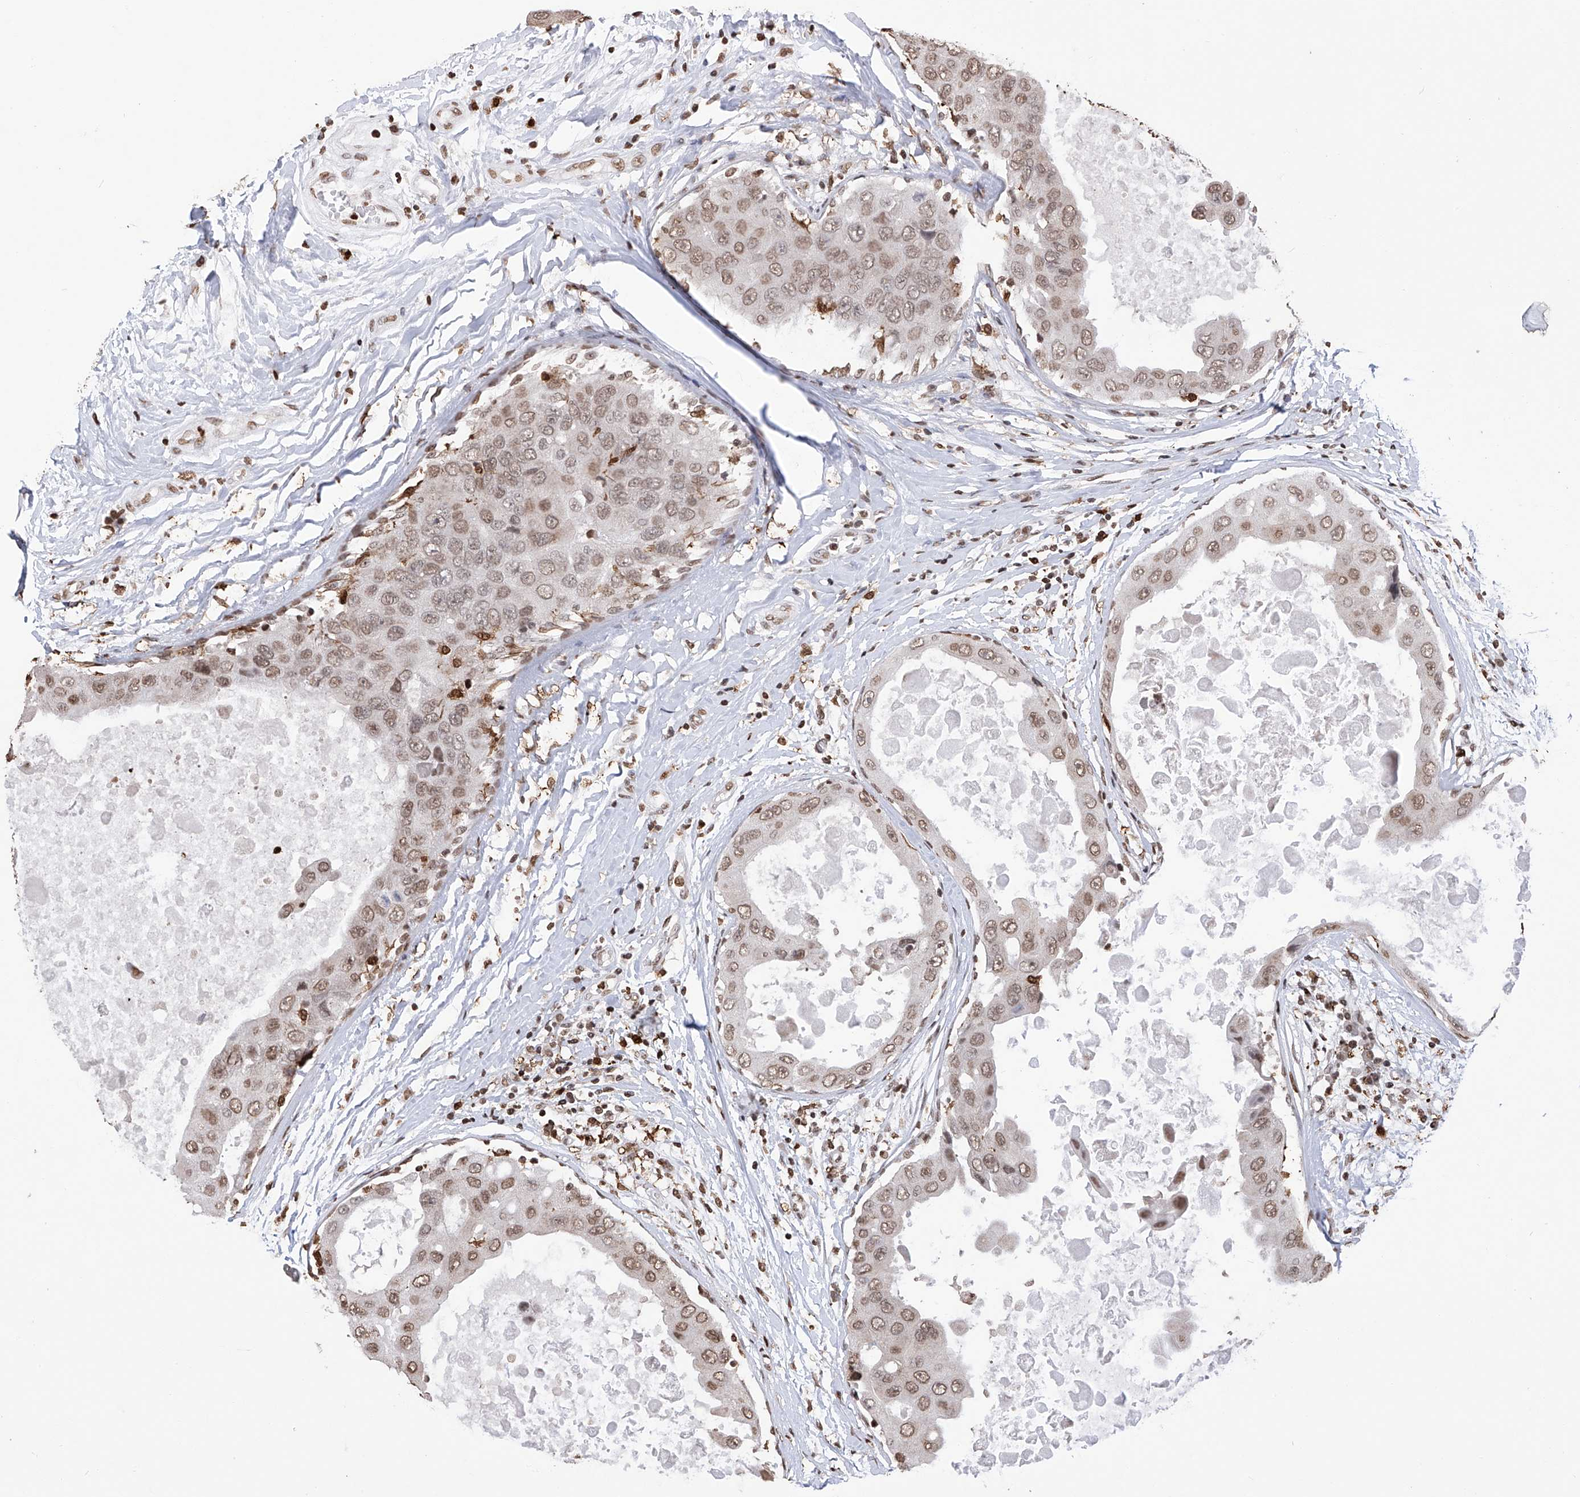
{"staining": {"intensity": "moderate", "quantity": ">75%", "location": "nuclear"}, "tissue": "breast cancer", "cell_type": "Tumor cells", "image_type": "cancer", "snomed": [{"axis": "morphology", "description": "Duct carcinoma"}, {"axis": "topography", "description": "Breast"}], "caption": "A micrograph of infiltrating ductal carcinoma (breast) stained for a protein displays moderate nuclear brown staining in tumor cells.", "gene": "CFAP410", "patient": {"sex": "female", "age": 27}}